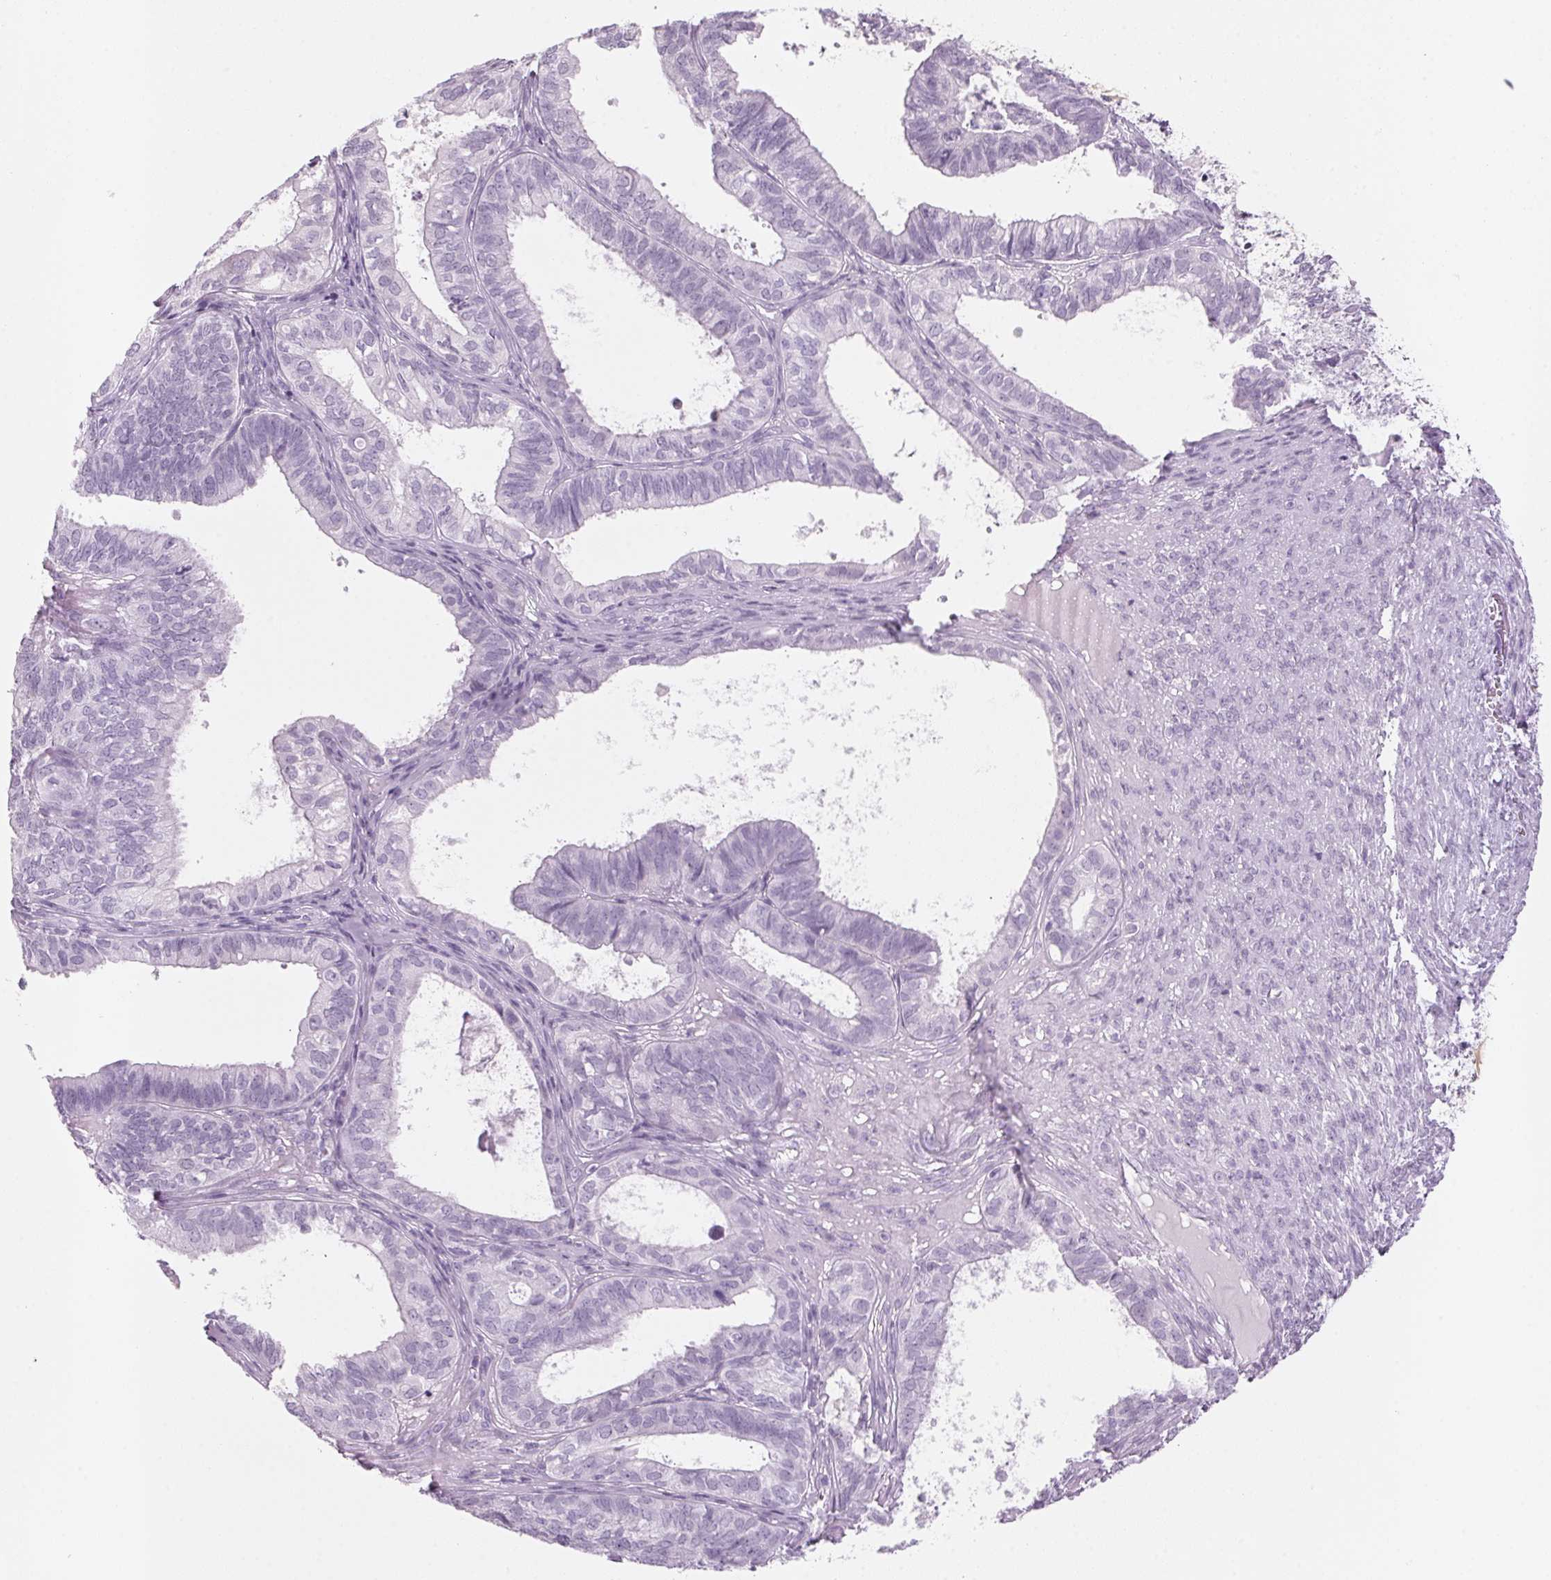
{"staining": {"intensity": "negative", "quantity": "none", "location": "none"}, "tissue": "ovarian cancer", "cell_type": "Tumor cells", "image_type": "cancer", "snomed": [{"axis": "morphology", "description": "Carcinoma, endometroid"}, {"axis": "topography", "description": "Ovary"}], "caption": "Ovarian endometroid carcinoma was stained to show a protein in brown. There is no significant positivity in tumor cells. (DAB IHC, high magnification).", "gene": "ADAM20", "patient": {"sex": "female", "age": 64}}